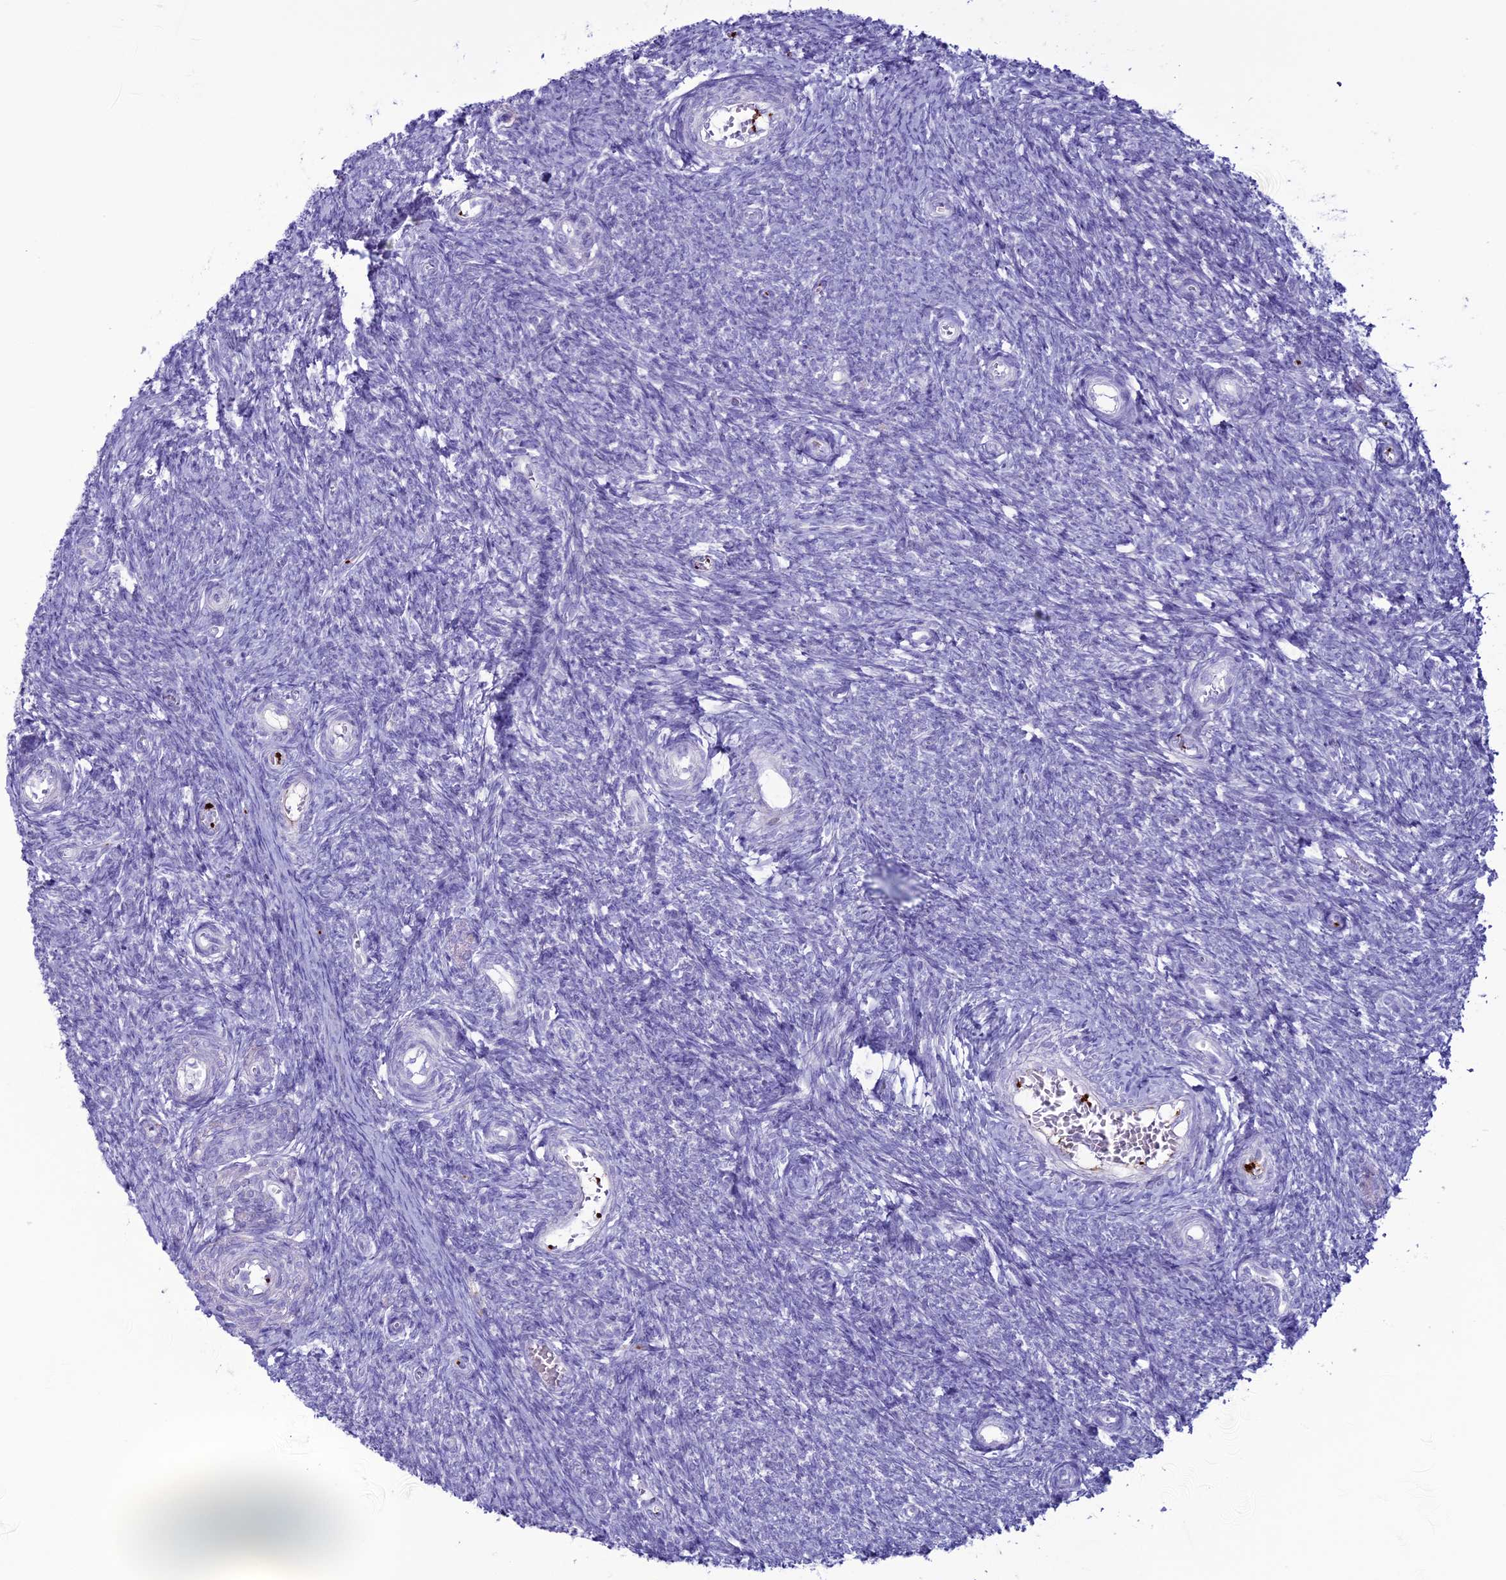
{"staining": {"intensity": "negative", "quantity": "none", "location": "none"}, "tissue": "ovary", "cell_type": "Ovarian stroma cells", "image_type": "normal", "snomed": [{"axis": "morphology", "description": "Normal tissue, NOS"}, {"axis": "topography", "description": "Ovary"}], "caption": "A high-resolution histopathology image shows immunohistochemistry (IHC) staining of normal ovary, which shows no significant staining in ovarian stroma cells. (DAB immunohistochemistry (IHC) with hematoxylin counter stain).", "gene": "C21orf140", "patient": {"sex": "female", "age": 44}}